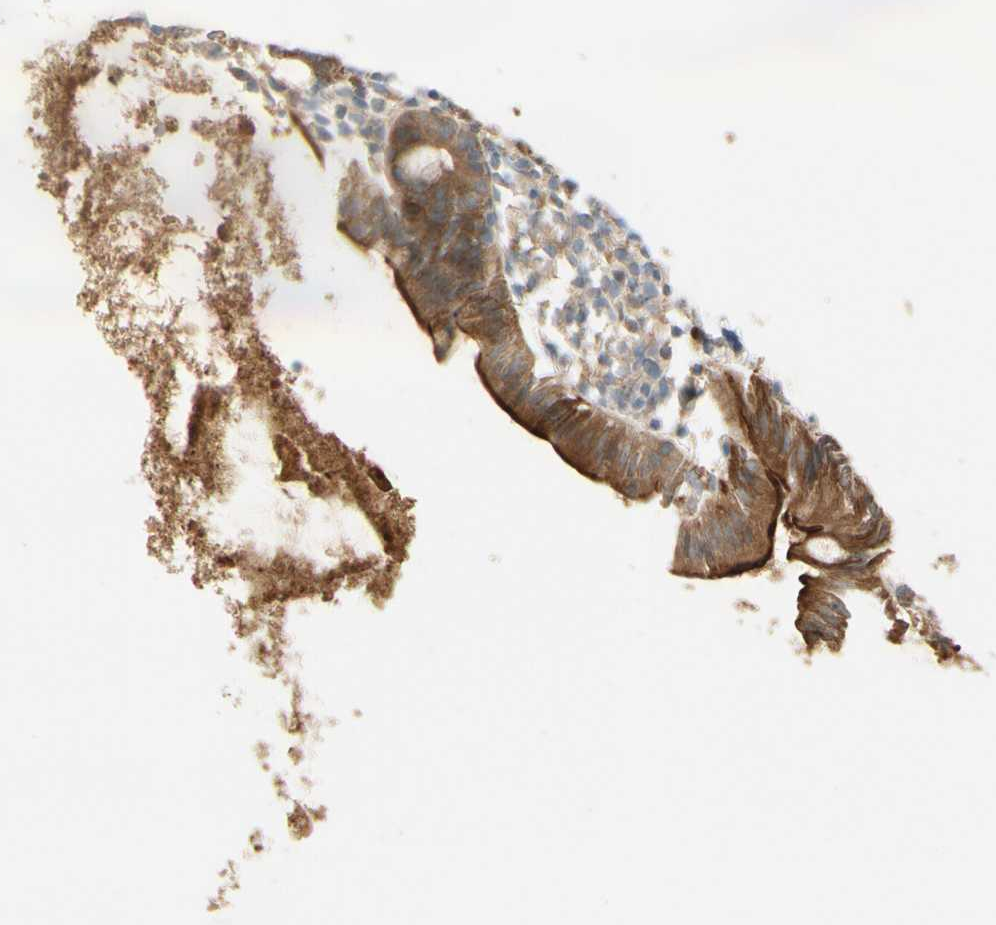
{"staining": {"intensity": "strong", "quantity": ">75%", "location": "cytoplasmic/membranous"}, "tissue": "appendix", "cell_type": "Glandular cells", "image_type": "normal", "snomed": [{"axis": "morphology", "description": "Normal tissue, NOS"}, {"axis": "topography", "description": "Appendix"}], "caption": "Immunohistochemistry of normal human appendix demonstrates high levels of strong cytoplasmic/membranous positivity in about >75% of glandular cells.", "gene": "PLXNA1", "patient": {"sex": "female", "age": 20}}